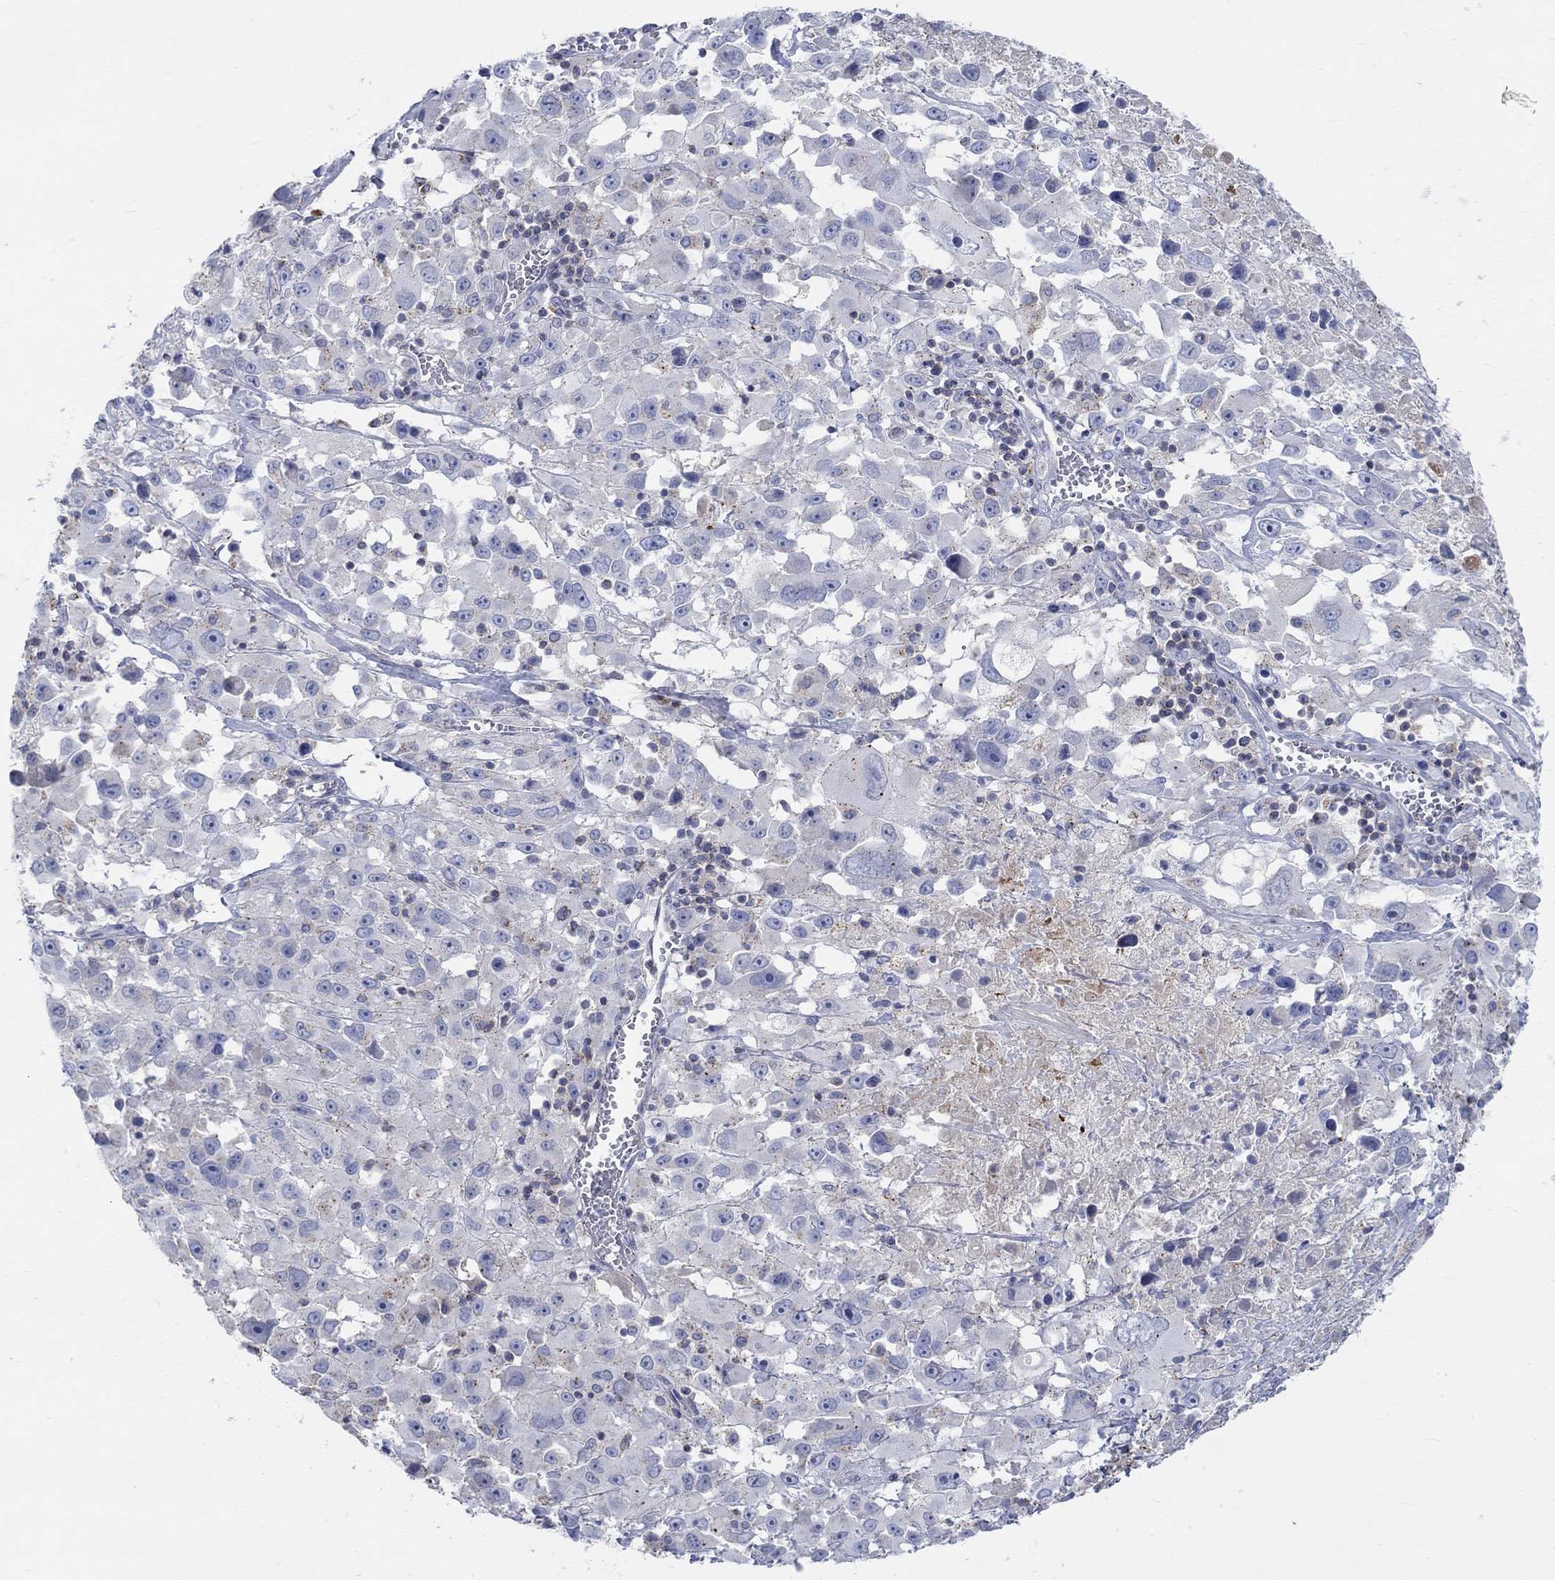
{"staining": {"intensity": "negative", "quantity": "none", "location": "none"}, "tissue": "melanoma", "cell_type": "Tumor cells", "image_type": "cancer", "snomed": [{"axis": "morphology", "description": "Malignant melanoma, Metastatic site"}, {"axis": "topography", "description": "Lymph node"}], "caption": "Immunohistochemistry micrograph of melanoma stained for a protein (brown), which reveals no expression in tumor cells.", "gene": "NAV3", "patient": {"sex": "male", "age": 50}}